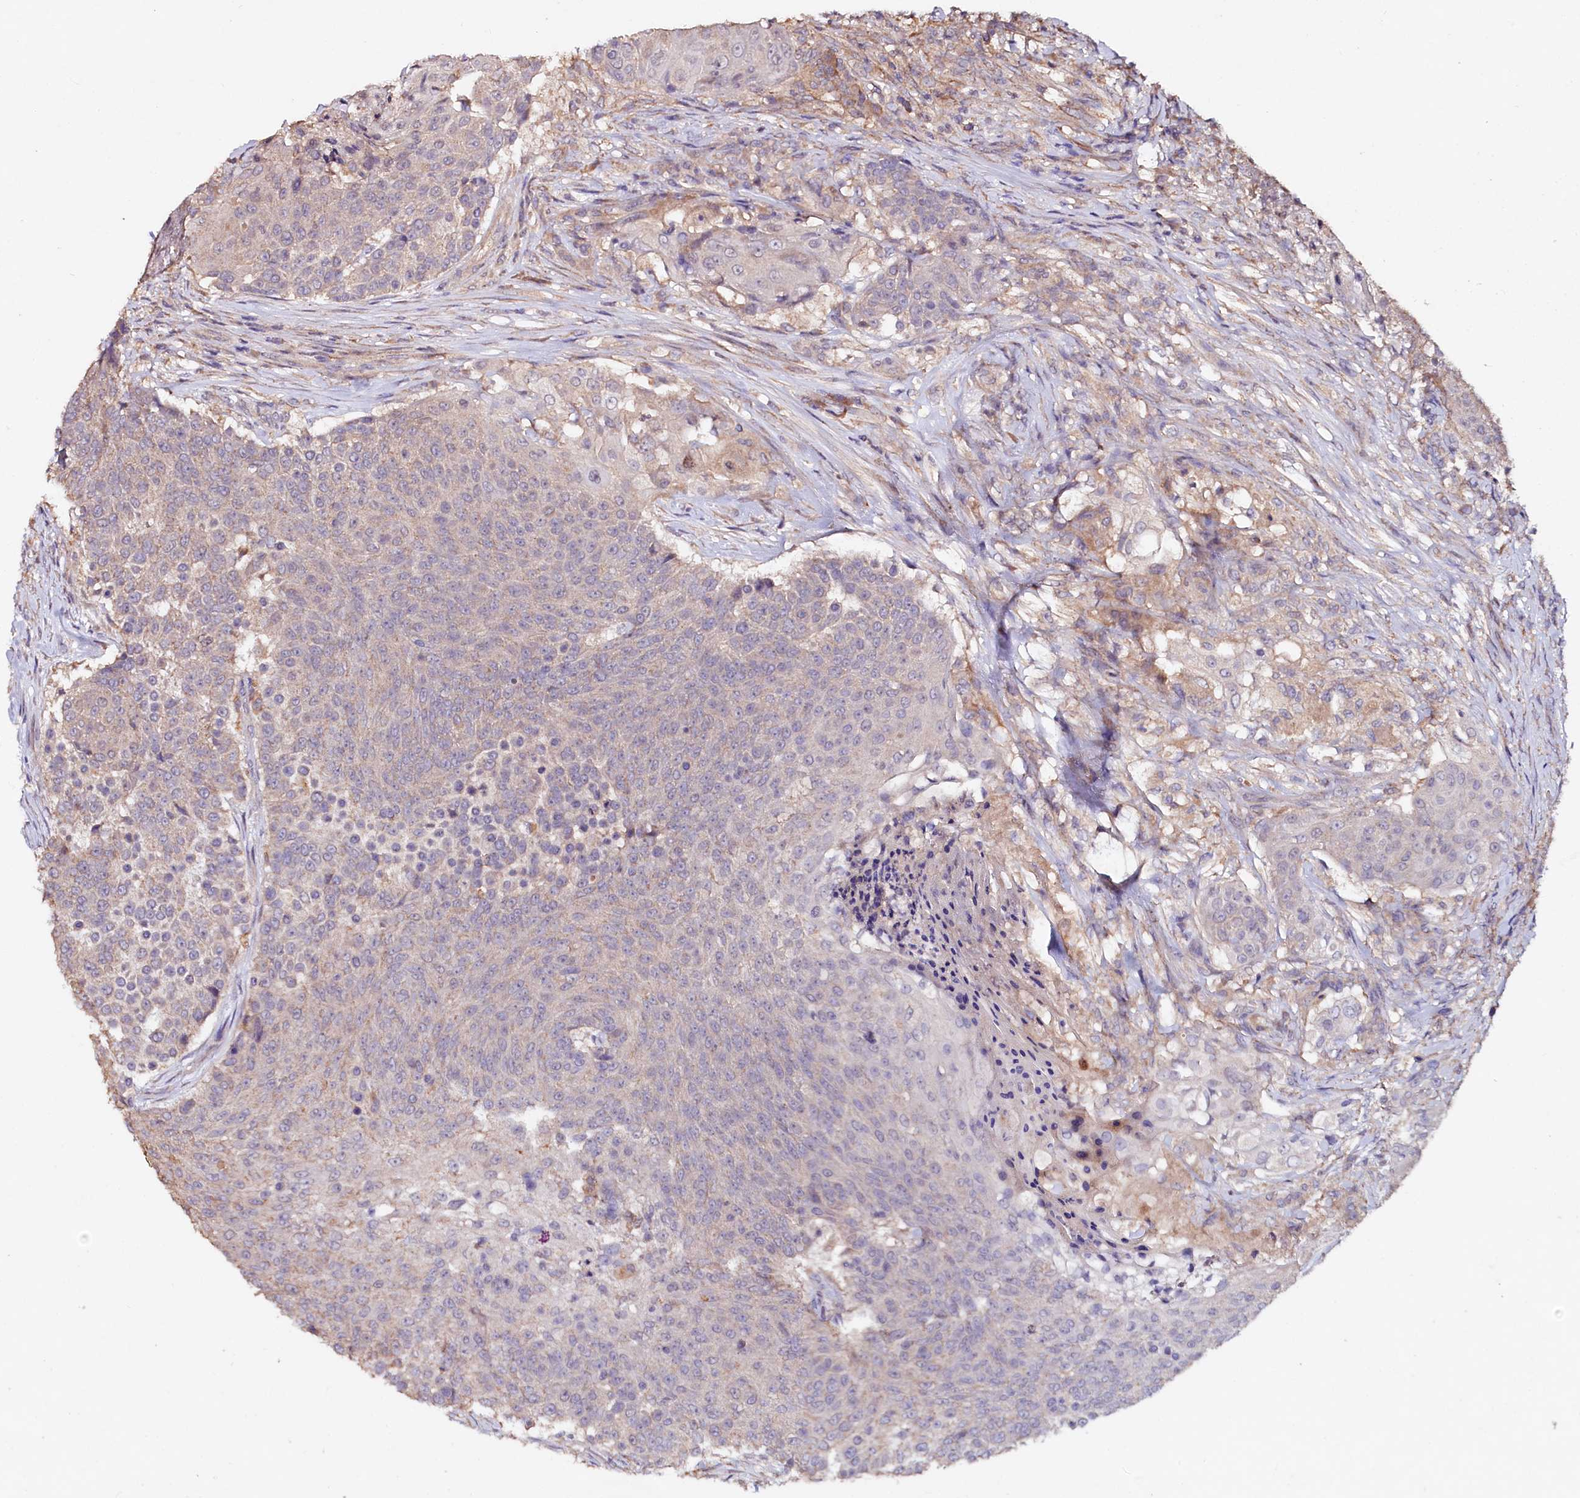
{"staining": {"intensity": "negative", "quantity": "none", "location": "none"}, "tissue": "urothelial cancer", "cell_type": "Tumor cells", "image_type": "cancer", "snomed": [{"axis": "morphology", "description": "Urothelial carcinoma, High grade"}, {"axis": "topography", "description": "Urinary bladder"}], "caption": "An IHC micrograph of urothelial cancer is shown. There is no staining in tumor cells of urothelial cancer.", "gene": "ETFBKMT", "patient": {"sex": "female", "age": 63}}